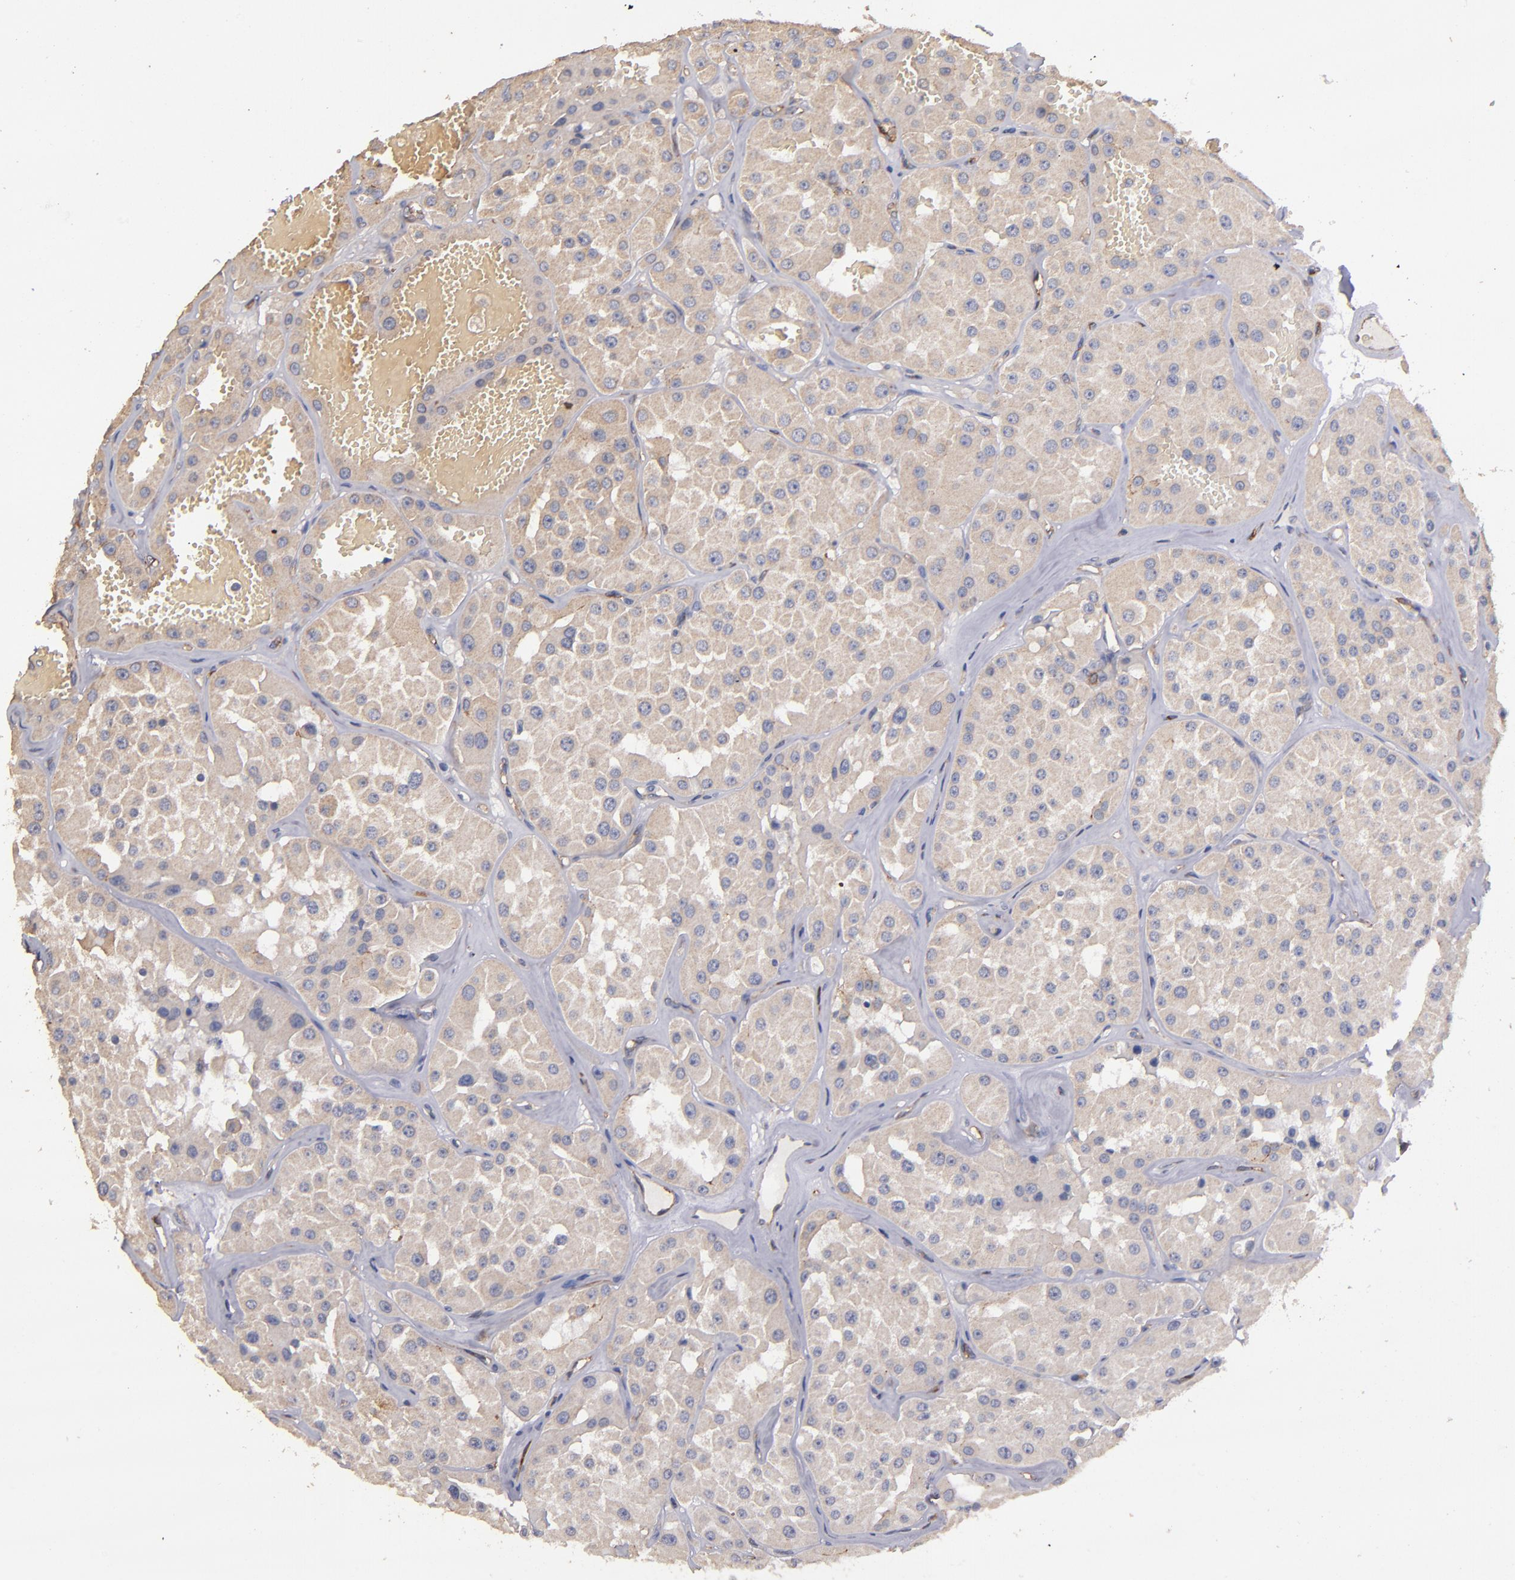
{"staining": {"intensity": "weak", "quantity": "25%-75%", "location": "cytoplasmic/membranous"}, "tissue": "renal cancer", "cell_type": "Tumor cells", "image_type": "cancer", "snomed": [{"axis": "morphology", "description": "Adenocarcinoma, uncertain malignant potential"}, {"axis": "topography", "description": "Kidney"}], "caption": "Immunohistochemical staining of human renal cancer (adenocarcinoma,  uncertain malignant potential) shows low levels of weak cytoplasmic/membranous expression in about 25%-75% of tumor cells.", "gene": "CLDN5", "patient": {"sex": "male", "age": 63}}